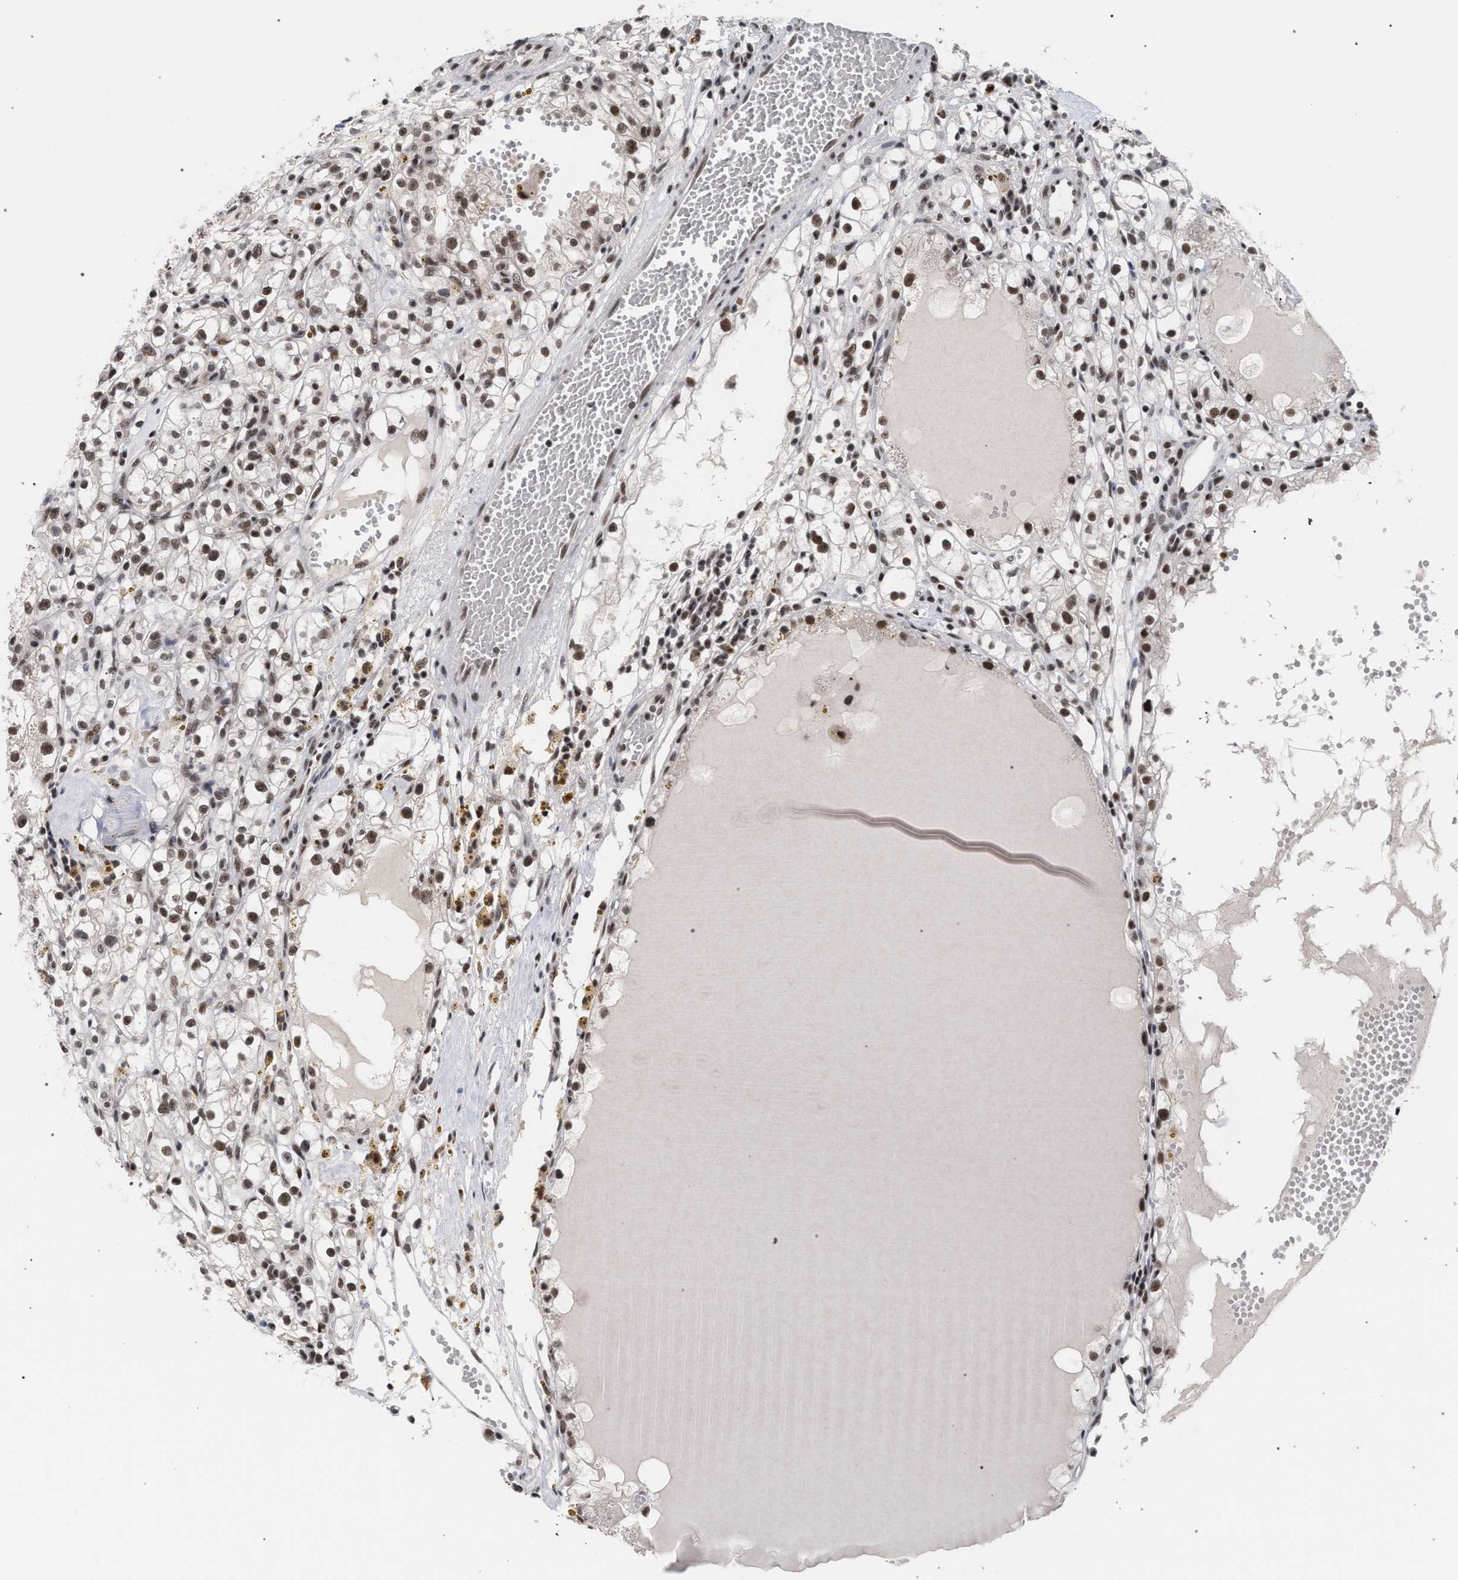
{"staining": {"intensity": "moderate", "quantity": ">75%", "location": "nuclear"}, "tissue": "renal cancer", "cell_type": "Tumor cells", "image_type": "cancer", "snomed": [{"axis": "morphology", "description": "Adenocarcinoma, NOS"}, {"axis": "topography", "description": "Kidney"}], "caption": "An image of adenocarcinoma (renal) stained for a protein demonstrates moderate nuclear brown staining in tumor cells.", "gene": "SCAF4", "patient": {"sex": "male", "age": 56}}